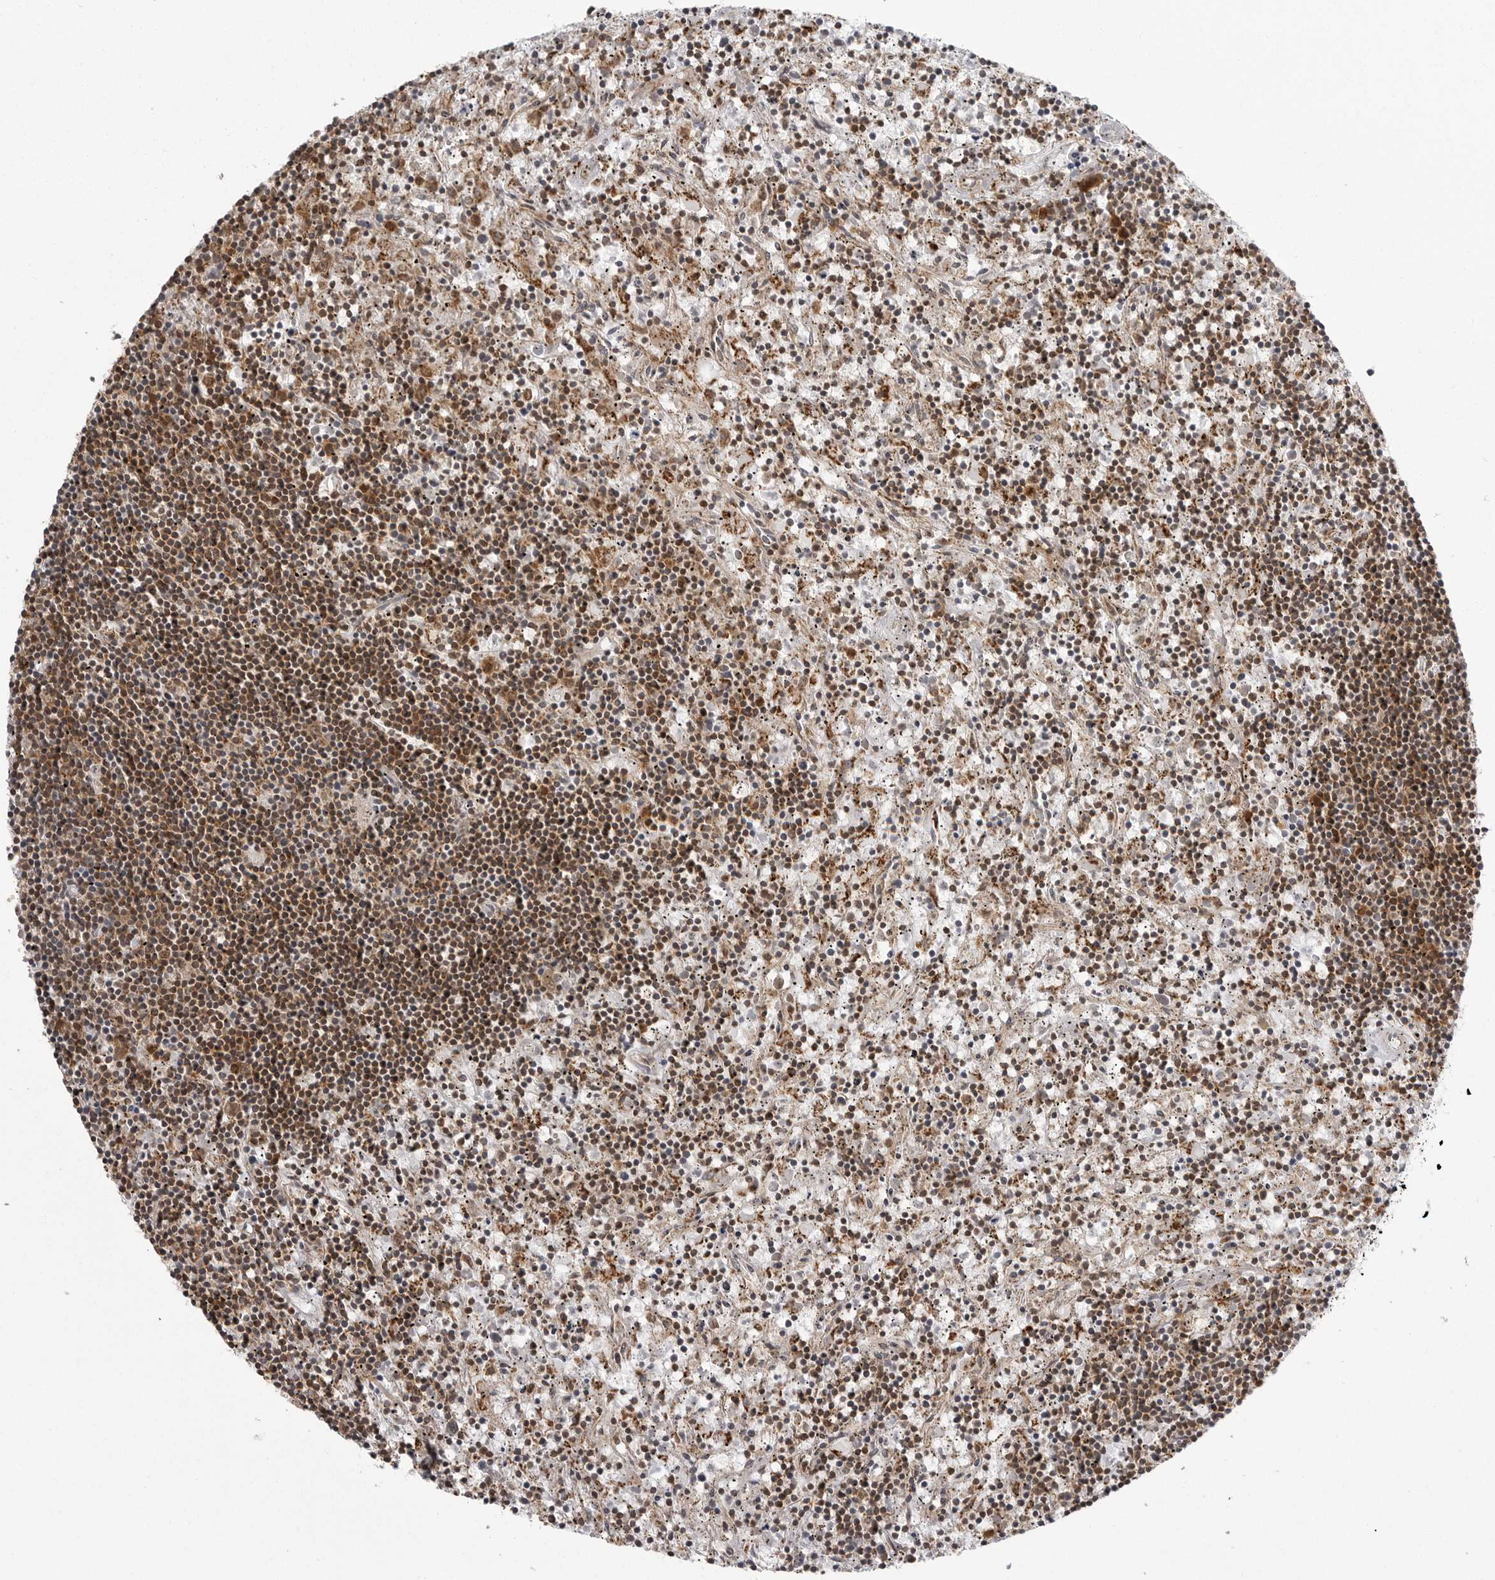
{"staining": {"intensity": "moderate", "quantity": ">75%", "location": "cytoplasmic/membranous"}, "tissue": "lymphoma", "cell_type": "Tumor cells", "image_type": "cancer", "snomed": [{"axis": "morphology", "description": "Malignant lymphoma, non-Hodgkin's type, Low grade"}, {"axis": "topography", "description": "Spleen"}], "caption": "Immunohistochemical staining of human lymphoma shows medium levels of moderate cytoplasmic/membranous positivity in approximately >75% of tumor cells.", "gene": "FH", "patient": {"sex": "male", "age": 76}}